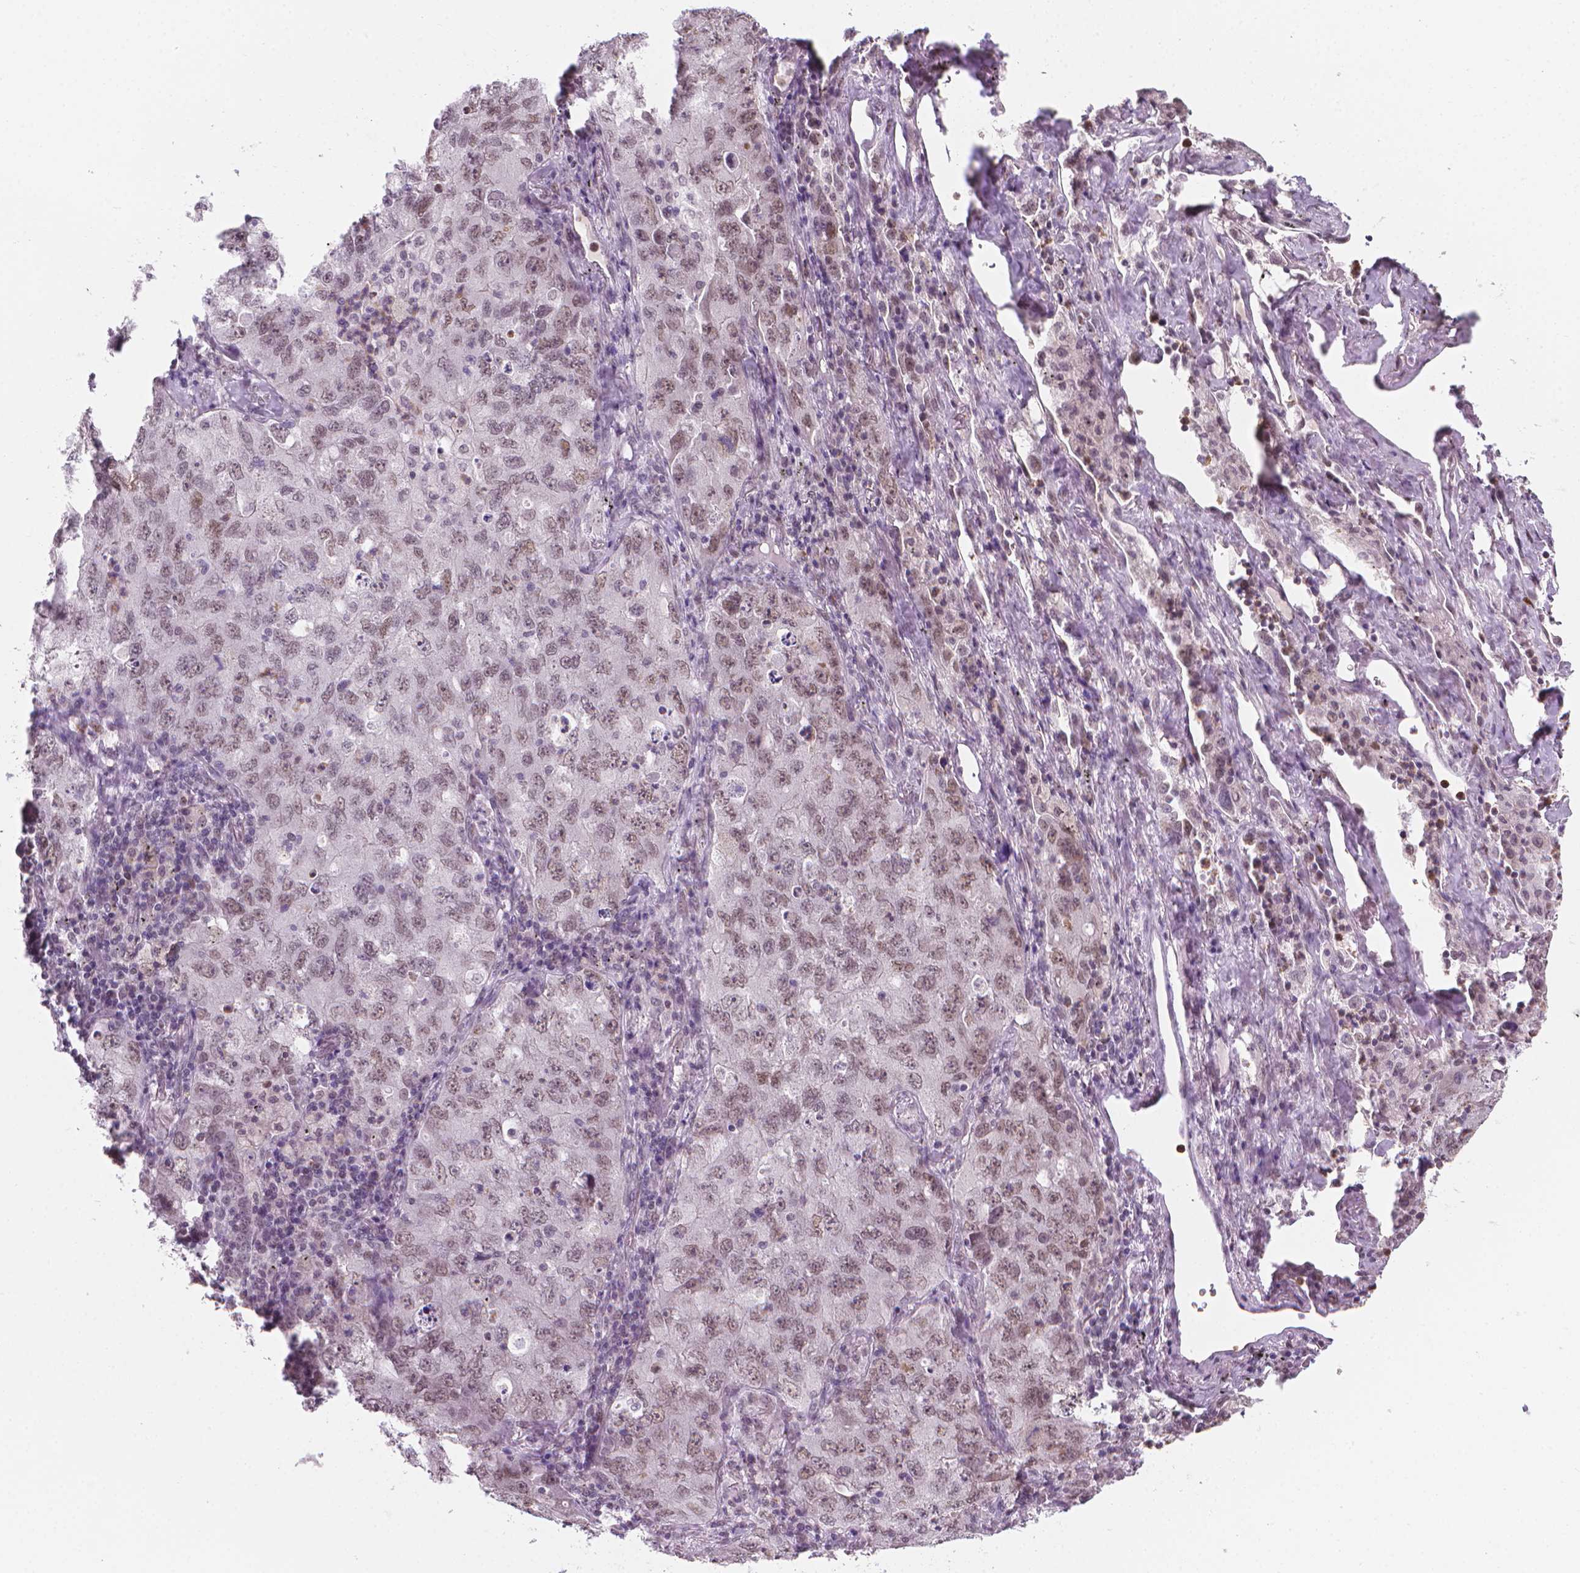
{"staining": {"intensity": "weak", "quantity": ">75%", "location": "nuclear"}, "tissue": "lung cancer", "cell_type": "Tumor cells", "image_type": "cancer", "snomed": [{"axis": "morphology", "description": "Adenocarcinoma, NOS"}, {"axis": "topography", "description": "Lung"}], "caption": "Immunohistochemical staining of adenocarcinoma (lung) shows low levels of weak nuclear positivity in about >75% of tumor cells. (Brightfield microscopy of DAB IHC at high magnification).", "gene": "CDKN1C", "patient": {"sex": "female", "age": 57}}